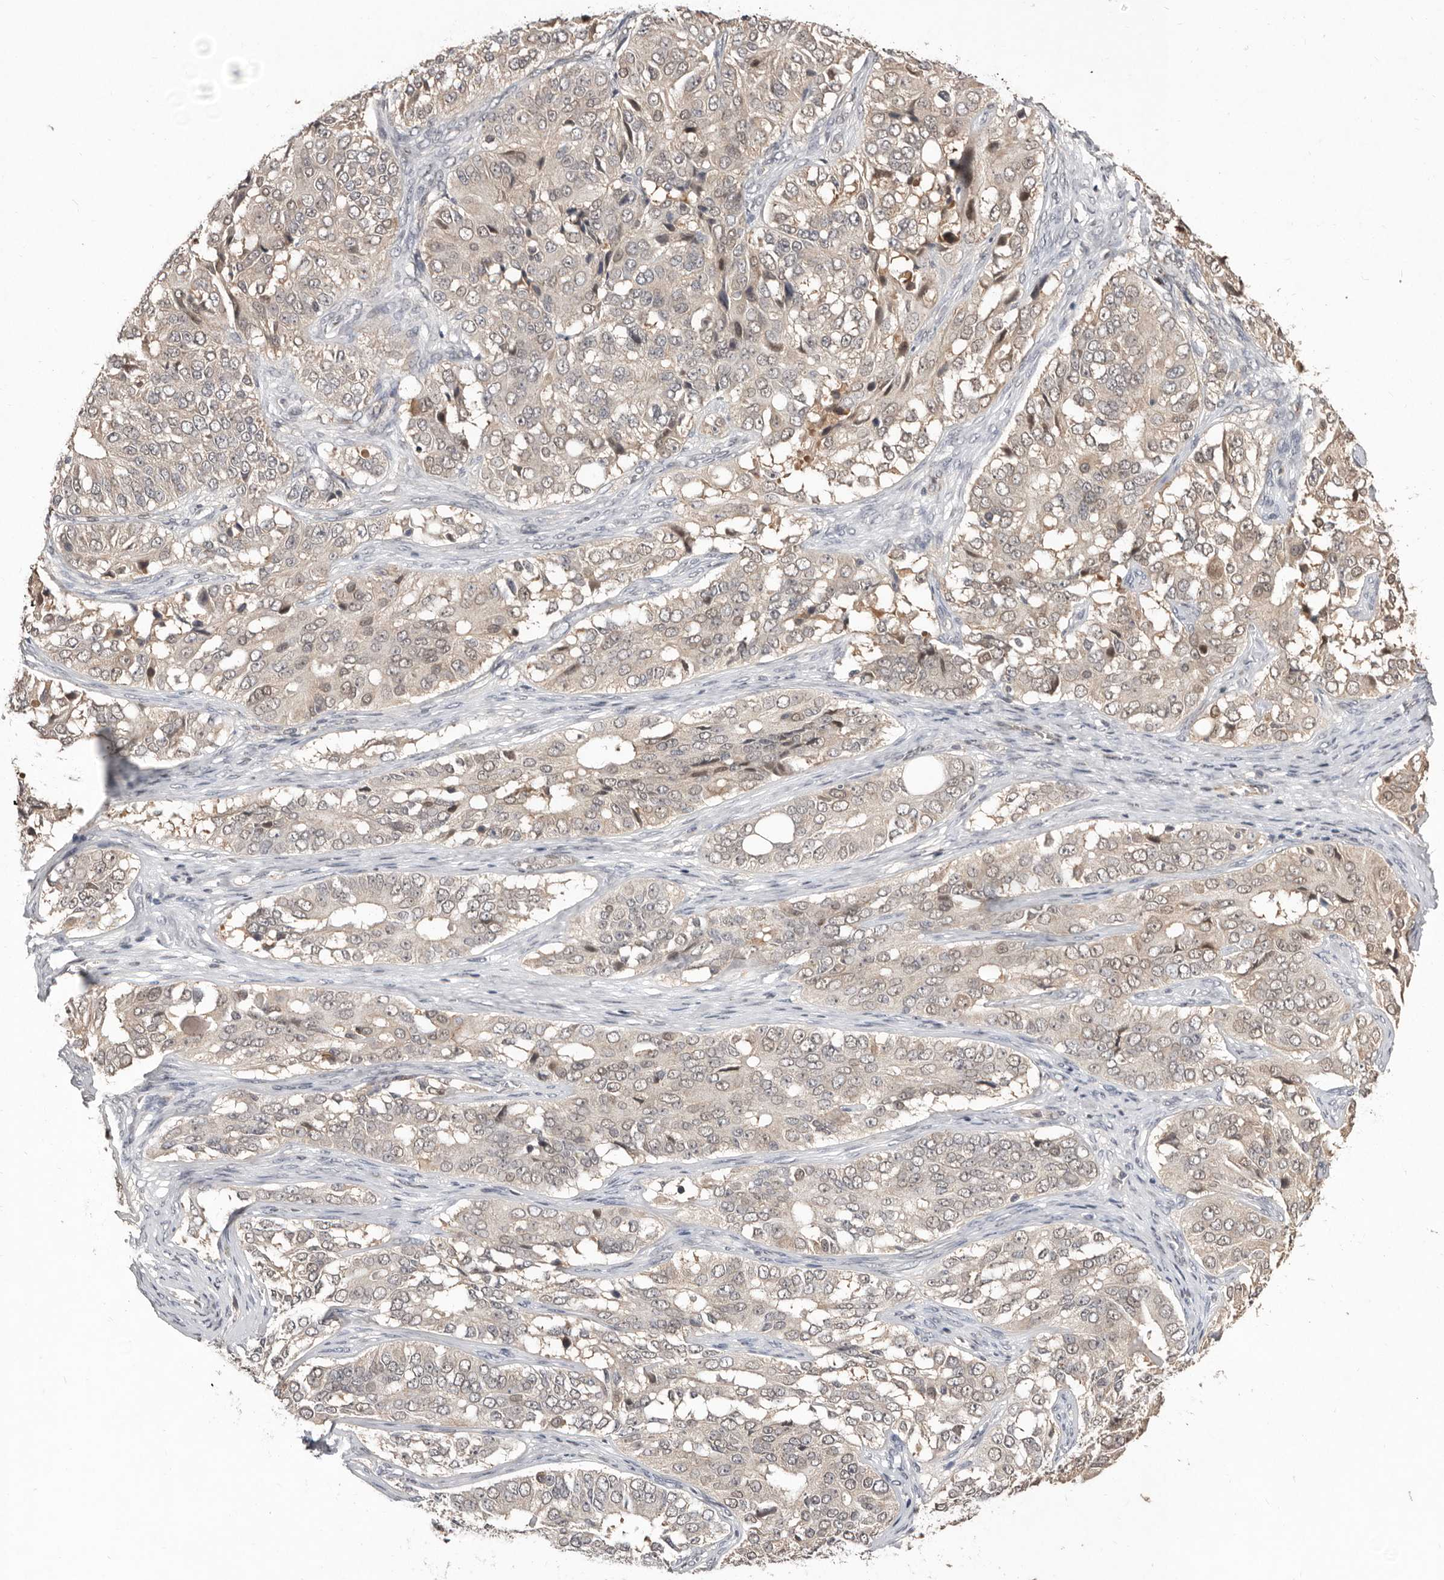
{"staining": {"intensity": "negative", "quantity": "none", "location": "none"}, "tissue": "ovarian cancer", "cell_type": "Tumor cells", "image_type": "cancer", "snomed": [{"axis": "morphology", "description": "Carcinoma, endometroid"}, {"axis": "topography", "description": "Ovary"}], "caption": "High power microscopy image of an IHC photomicrograph of endometroid carcinoma (ovarian), revealing no significant positivity in tumor cells.", "gene": "SULT1E1", "patient": {"sex": "female", "age": 51}}